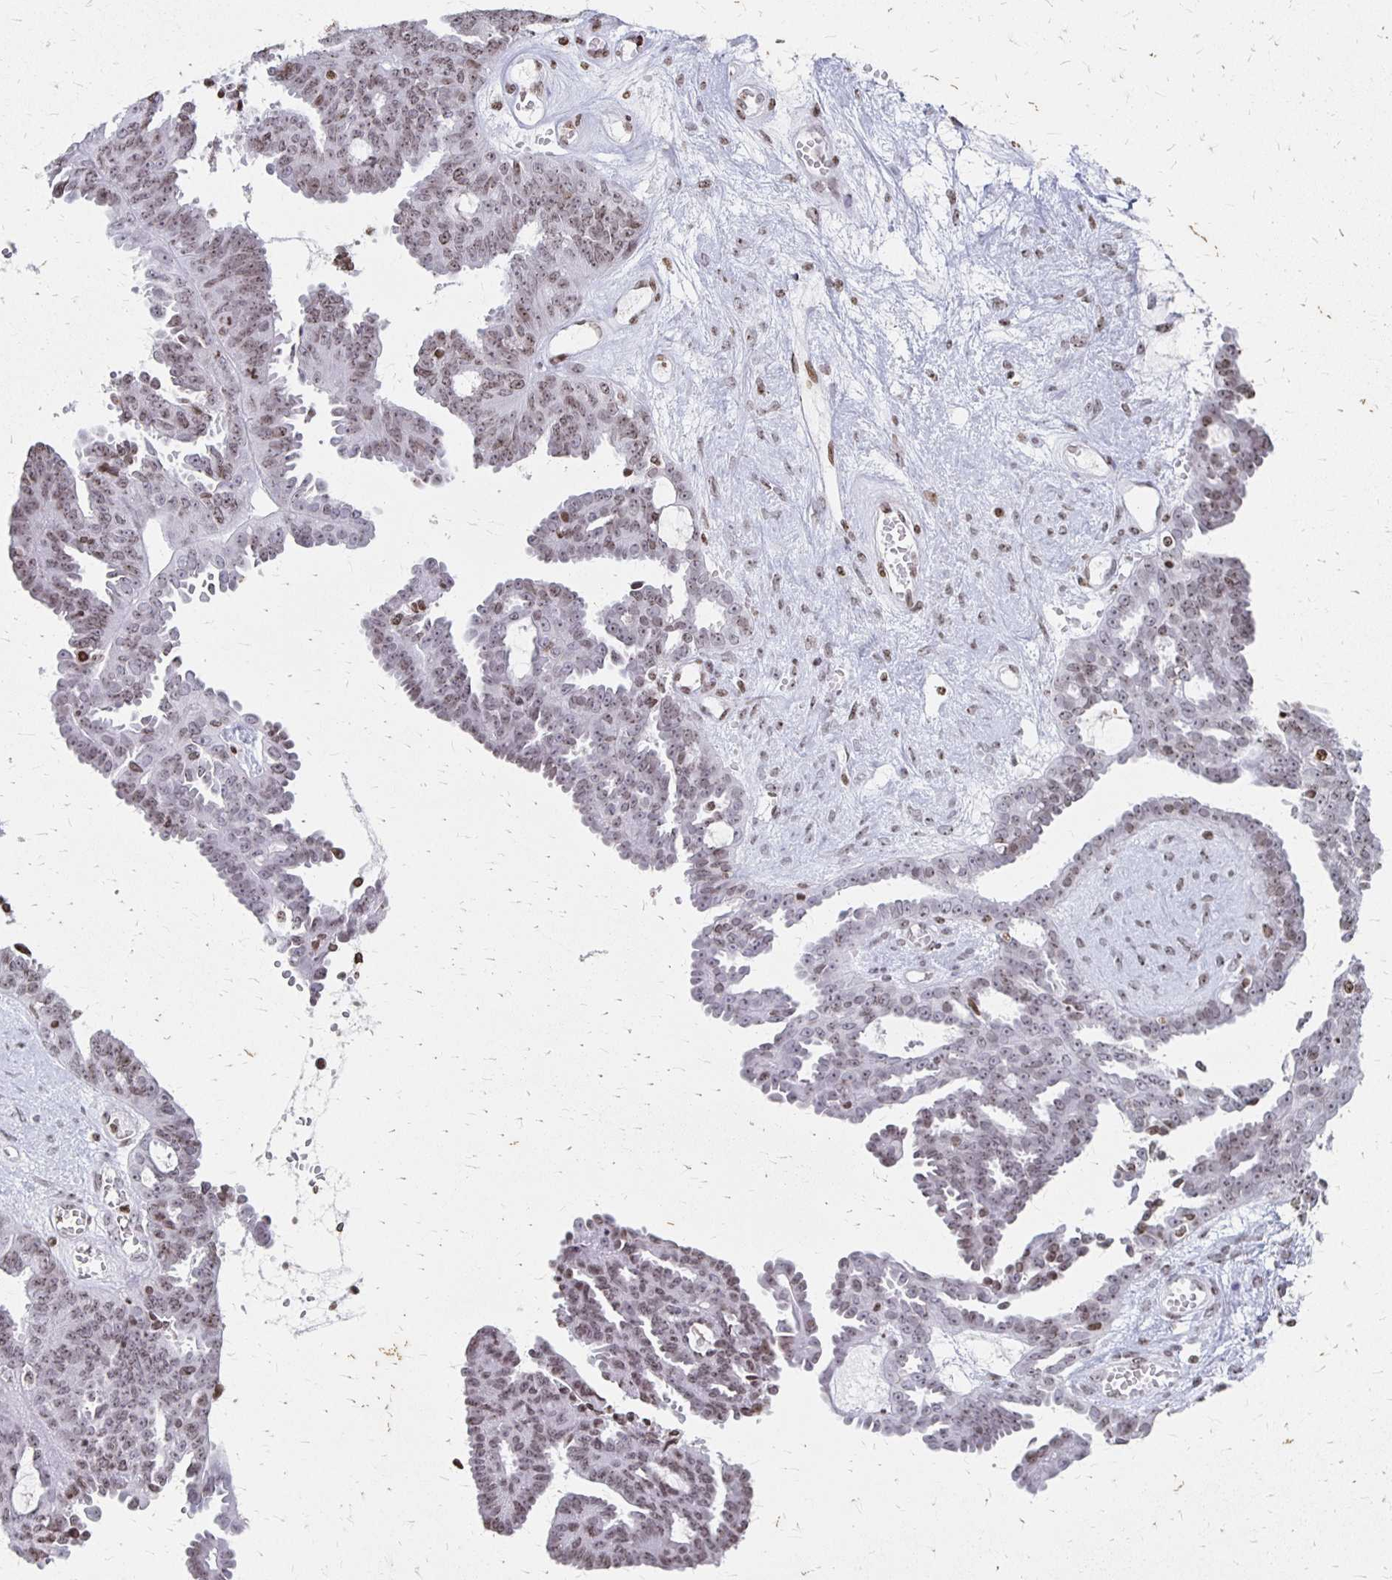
{"staining": {"intensity": "weak", "quantity": "25%-75%", "location": "nuclear"}, "tissue": "ovarian cancer", "cell_type": "Tumor cells", "image_type": "cancer", "snomed": [{"axis": "morphology", "description": "Cystadenocarcinoma, serous, NOS"}, {"axis": "topography", "description": "Ovary"}], "caption": "IHC photomicrograph of neoplastic tissue: serous cystadenocarcinoma (ovarian) stained using immunohistochemistry displays low levels of weak protein expression localized specifically in the nuclear of tumor cells, appearing as a nuclear brown color.", "gene": "ZNF280C", "patient": {"sex": "female", "age": 71}}